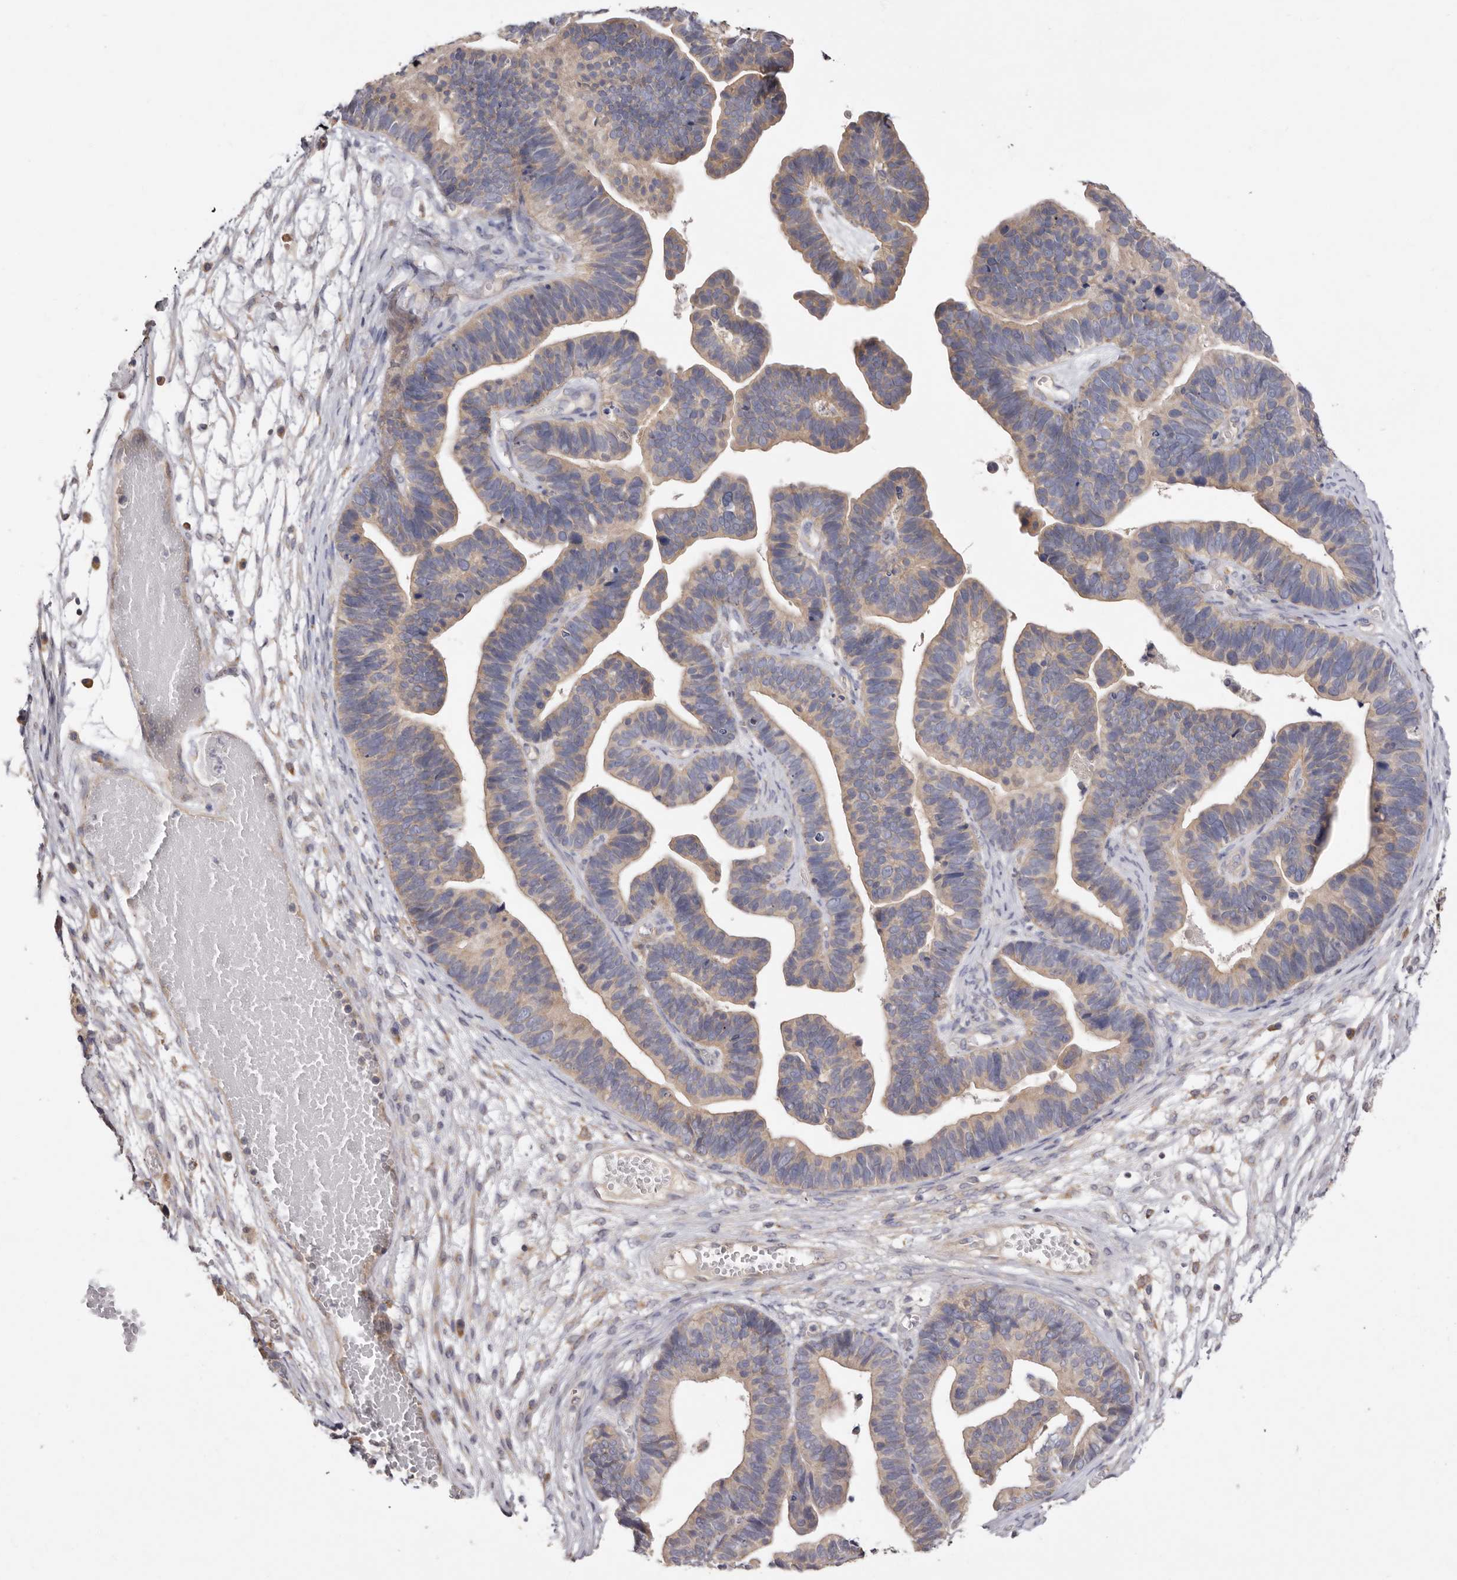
{"staining": {"intensity": "weak", "quantity": "25%-75%", "location": "cytoplasmic/membranous"}, "tissue": "ovarian cancer", "cell_type": "Tumor cells", "image_type": "cancer", "snomed": [{"axis": "morphology", "description": "Cystadenocarcinoma, serous, NOS"}, {"axis": "topography", "description": "Ovary"}], "caption": "Immunohistochemical staining of human ovarian serous cystadenocarcinoma demonstrates weak cytoplasmic/membranous protein staining in approximately 25%-75% of tumor cells. Nuclei are stained in blue.", "gene": "FAM167B", "patient": {"sex": "female", "age": 56}}